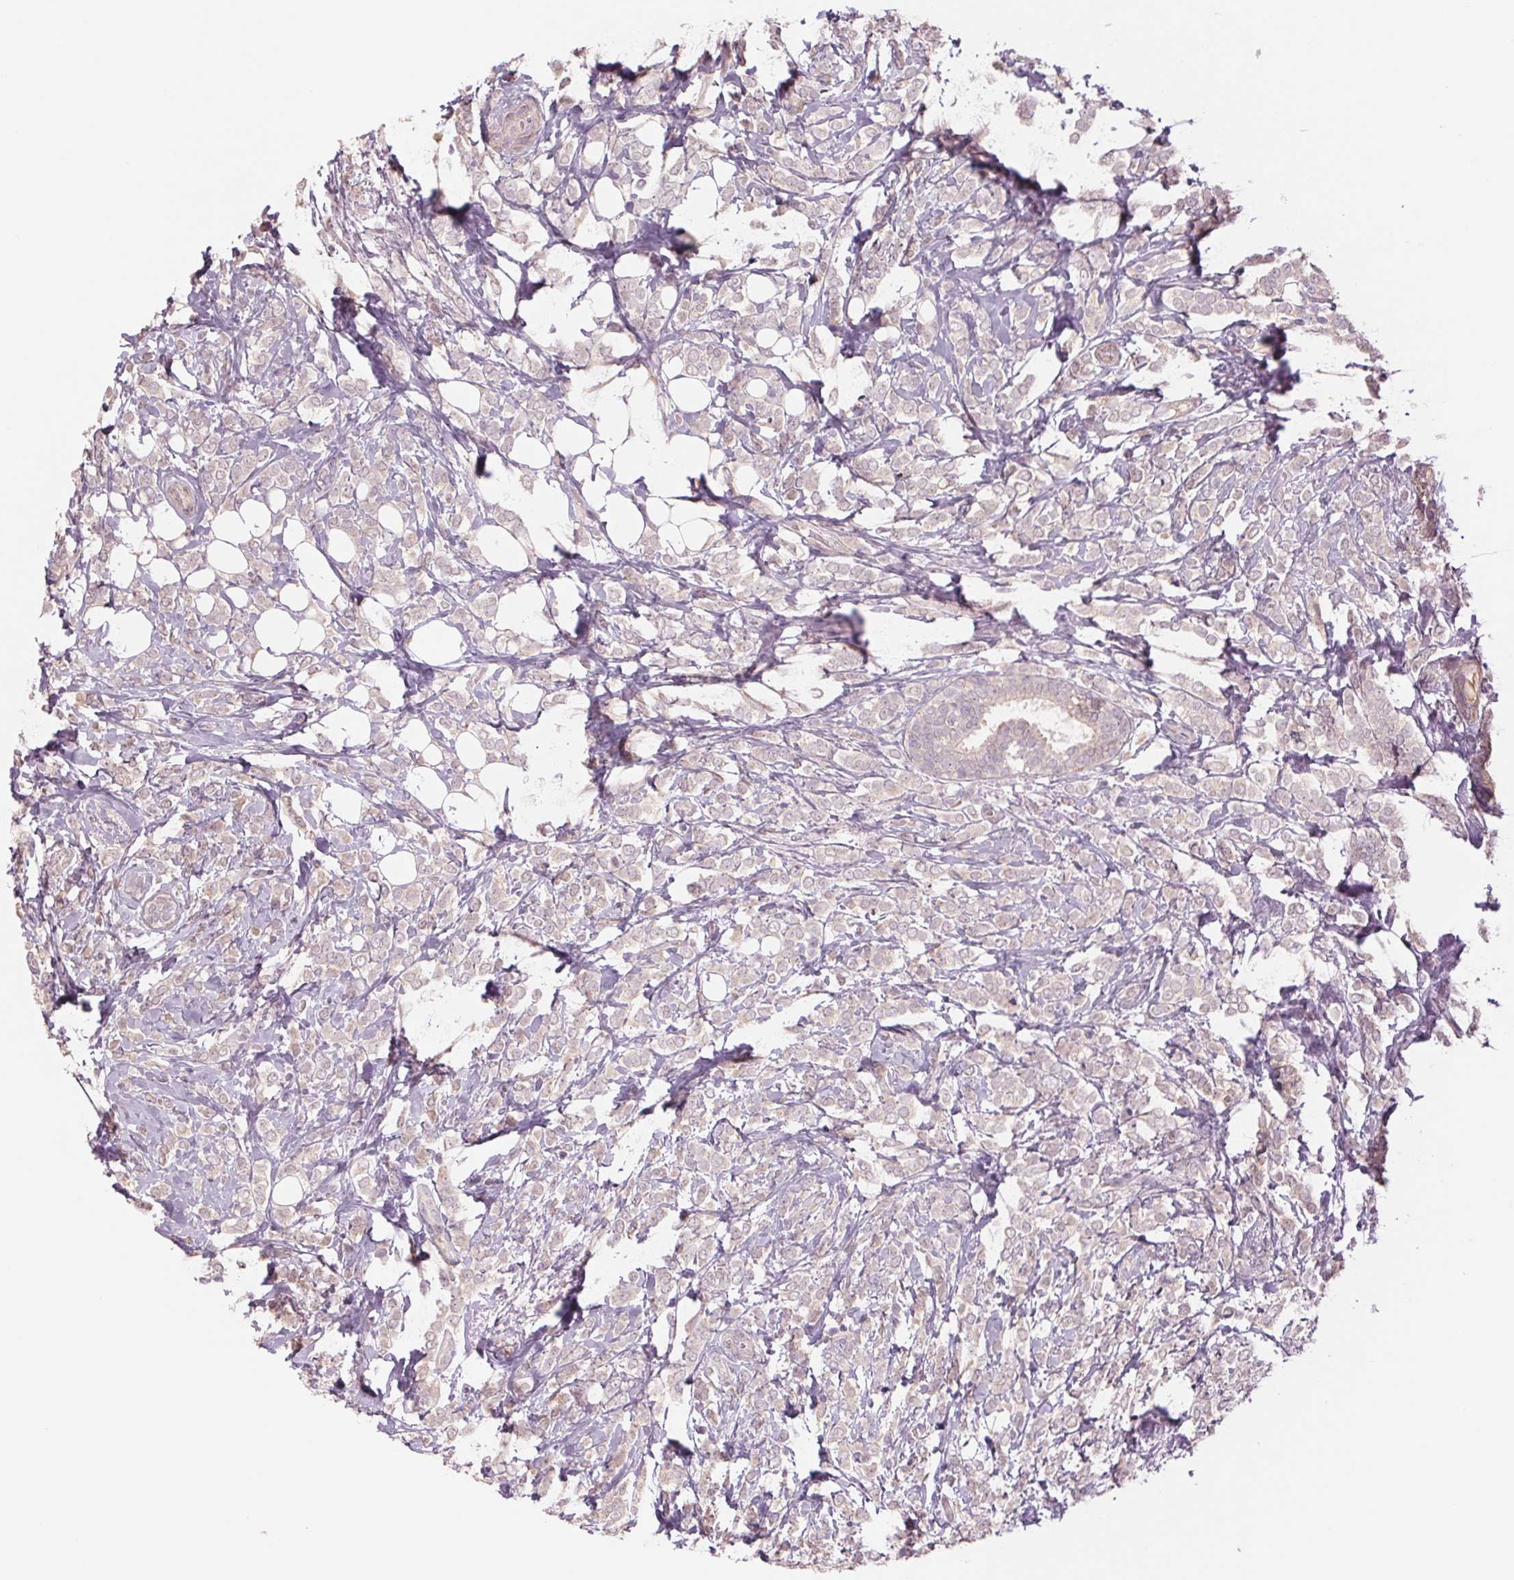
{"staining": {"intensity": "negative", "quantity": "none", "location": "none"}, "tissue": "breast cancer", "cell_type": "Tumor cells", "image_type": "cancer", "snomed": [{"axis": "morphology", "description": "Lobular carcinoma"}, {"axis": "topography", "description": "Breast"}], "caption": "Immunohistochemical staining of human lobular carcinoma (breast) reveals no significant expression in tumor cells.", "gene": "PPIA", "patient": {"sex": "female", "age": 49}}